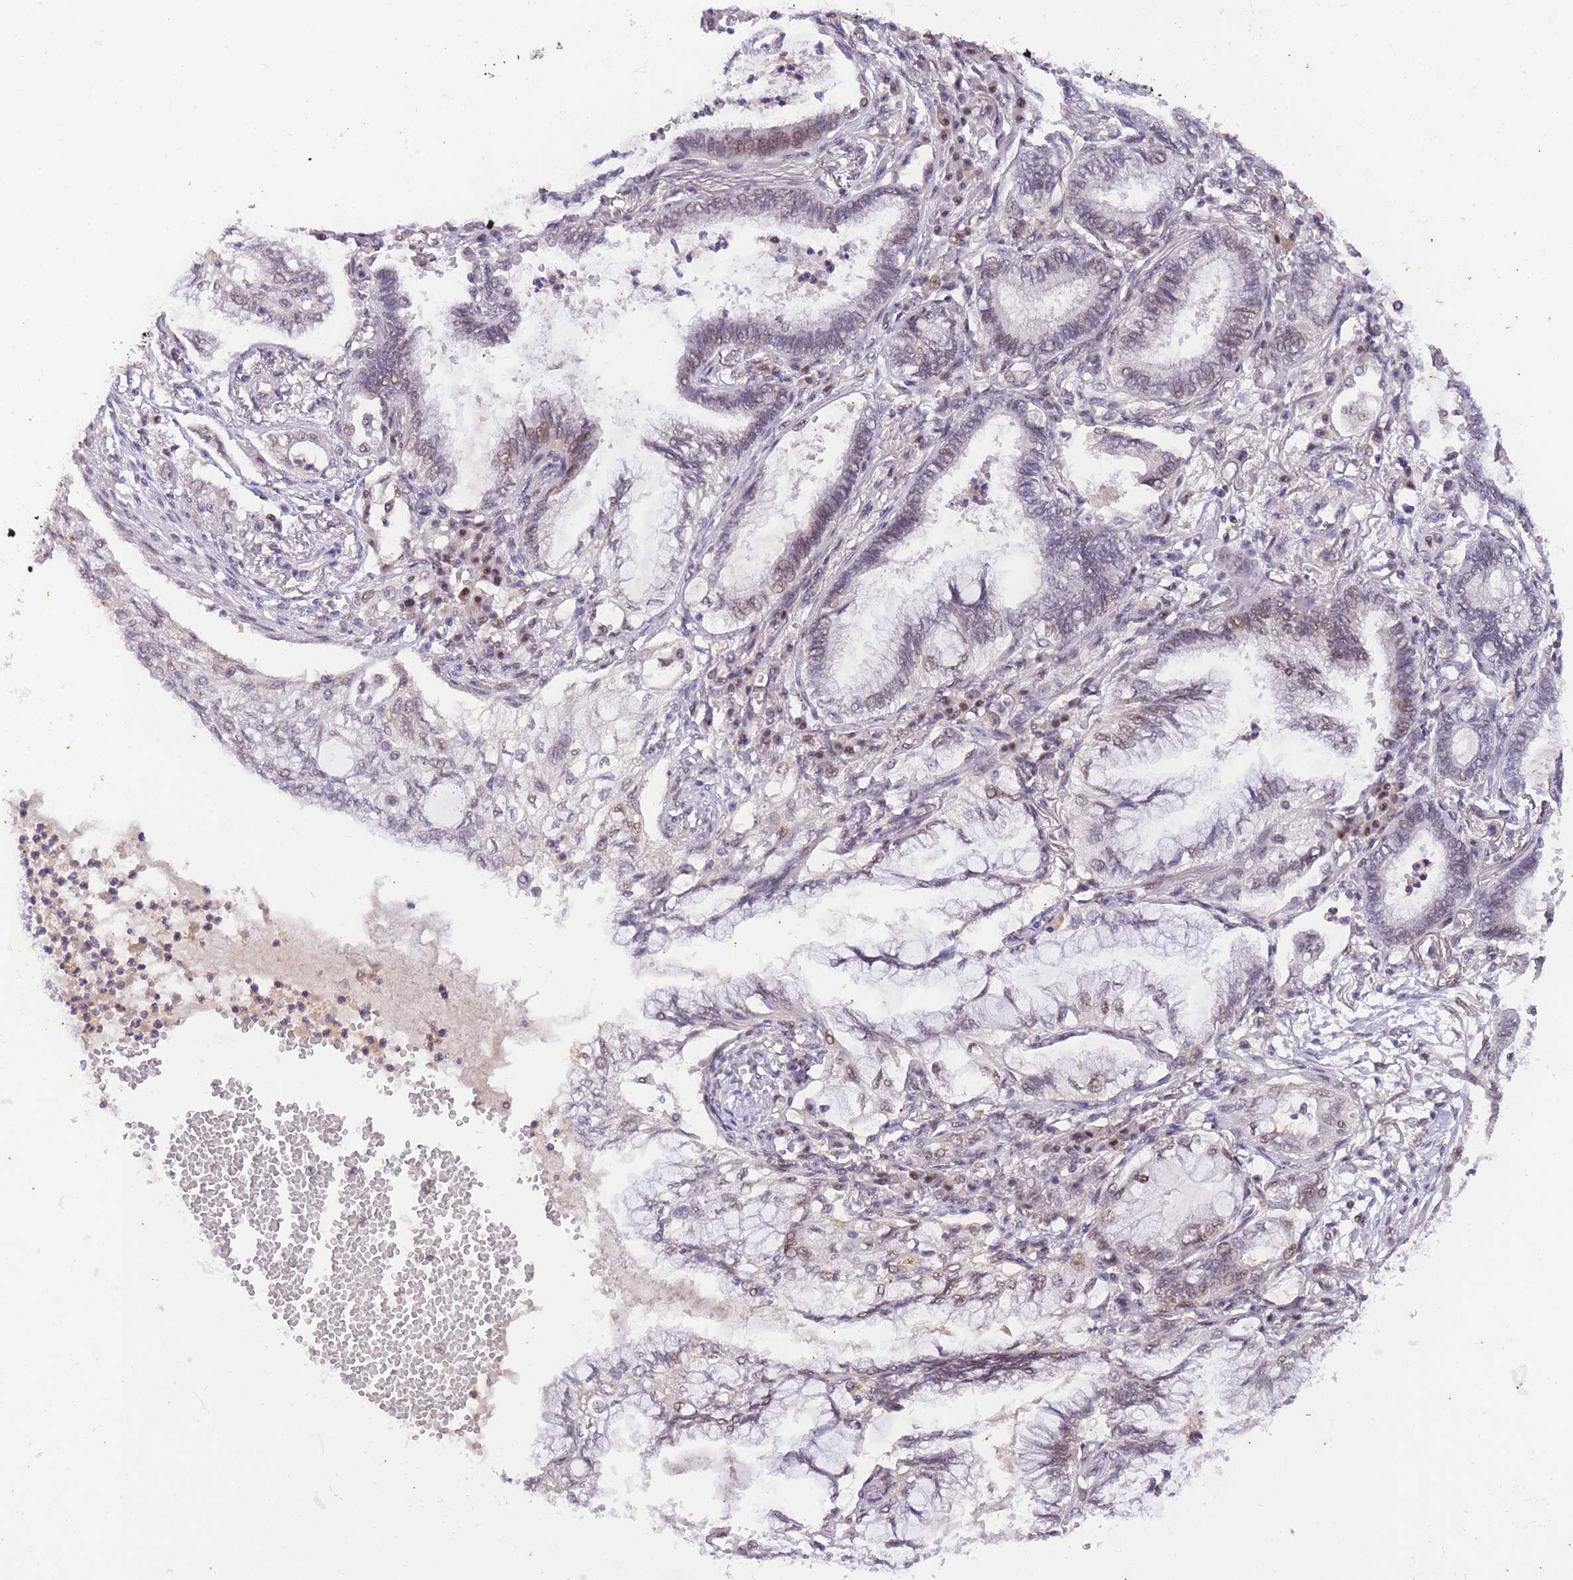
{"staining": {"intensity": "weak", "quantity": "<25%", "location": "nuclear"}, "tissue": "lung cancer", "cell_type": "Tumor cells", "image_type": "cancer", "snomed": [{"axis": "morphology", "description": "Adenocarcinoma, NOS"}, {"axis": "topography", "description": "Lung"}], "caption": "Photomicrograph shows no significant protein expression in tumor cells of lung adenocarcinoma.", "gene": "SLC35F2", "patient": {"sex": "female", "age": 70}}